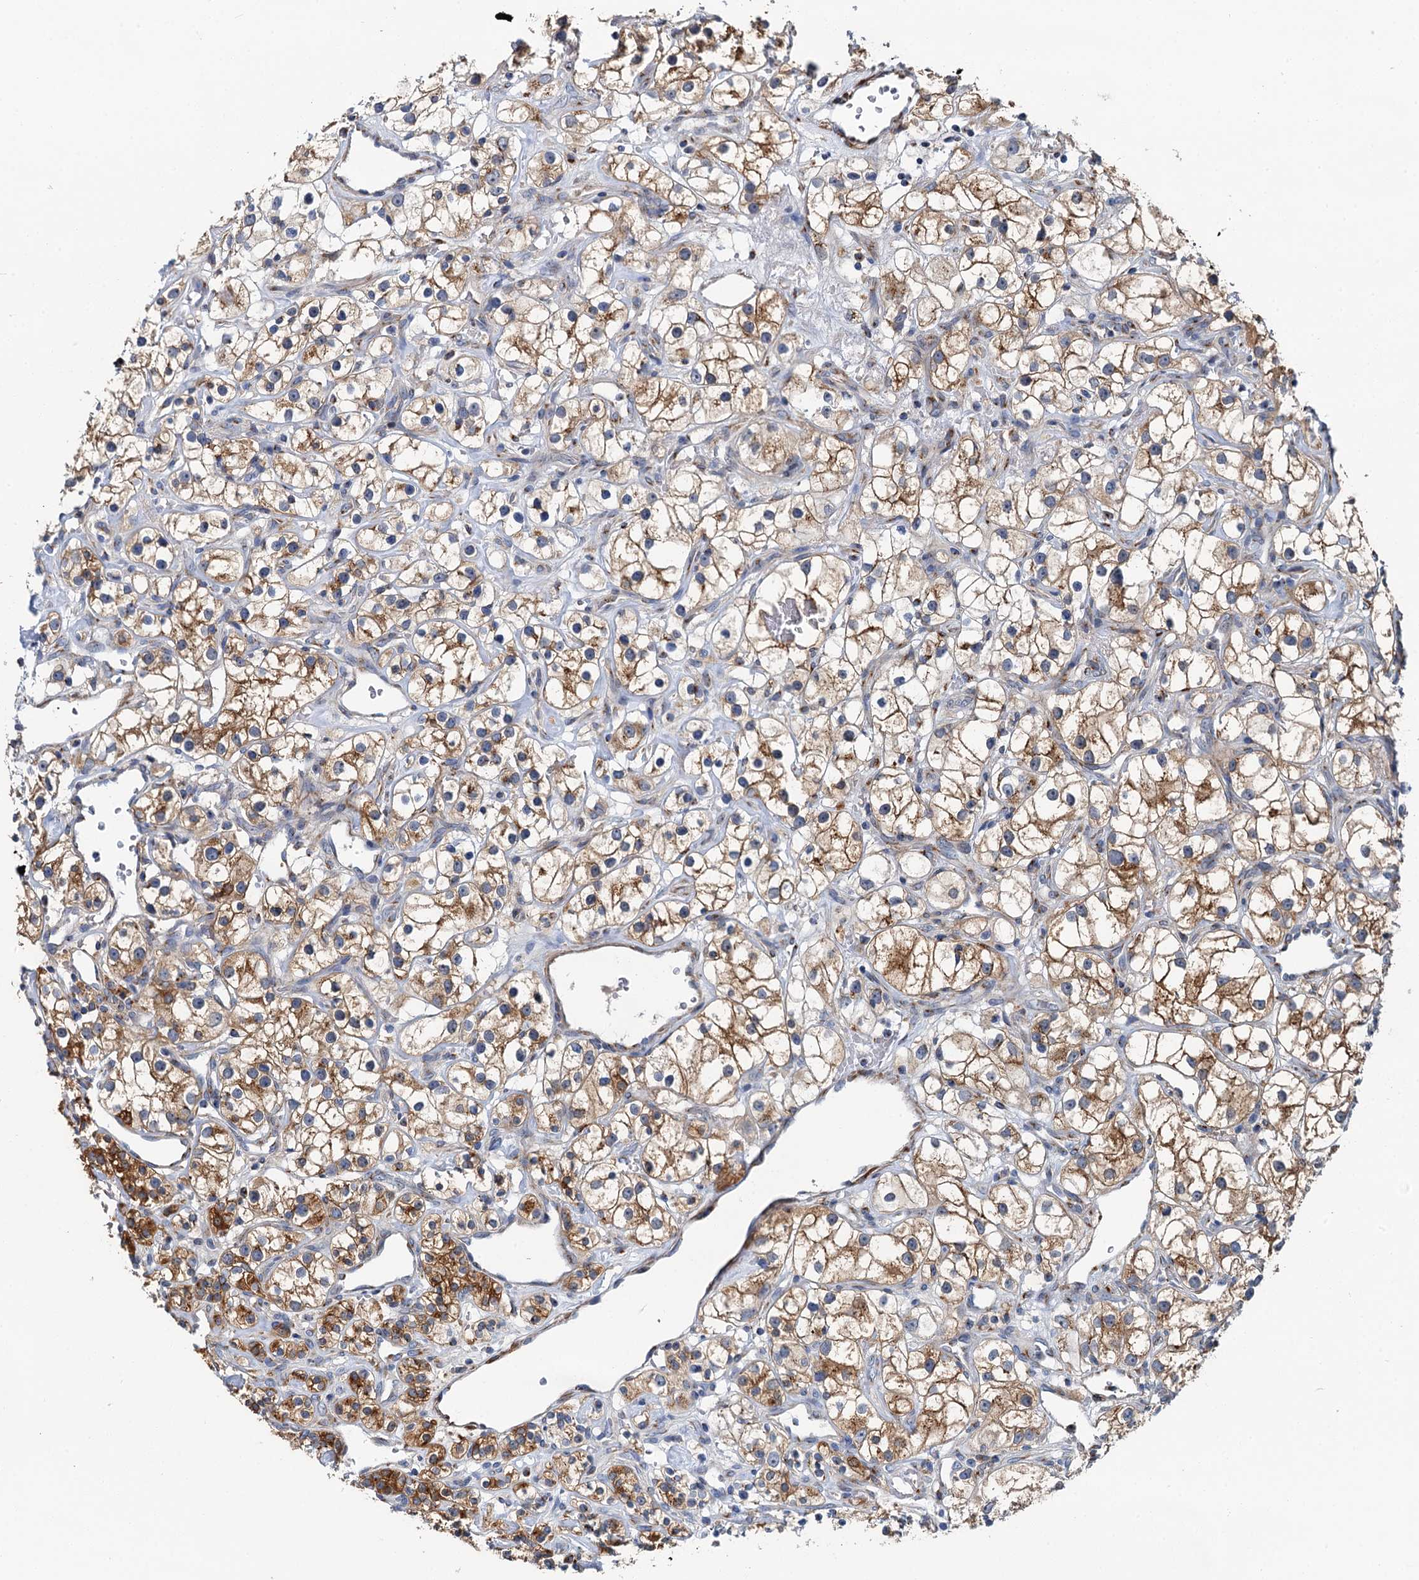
{"staining": {"intensity": "strong", "quantity": ">75%", "location": "cytoplasmic/membranous"}, "tissue": "renal cancer", "cell_type": "Tumor cells", "image_type": "cancer", "snomed": [{"axis": "morphology", "description": "Adenocarcinoma, NOS"}, {"axis": "topography", "description": "Kidney"}], "caption": "Renal cancer tissue shows strong cytoplasmic/membranous staining in about >75% of tumor cells, visualized by immunohistochemistry.", "gene": "BET1L", "patient": {"sex": "male", "age": 77}}